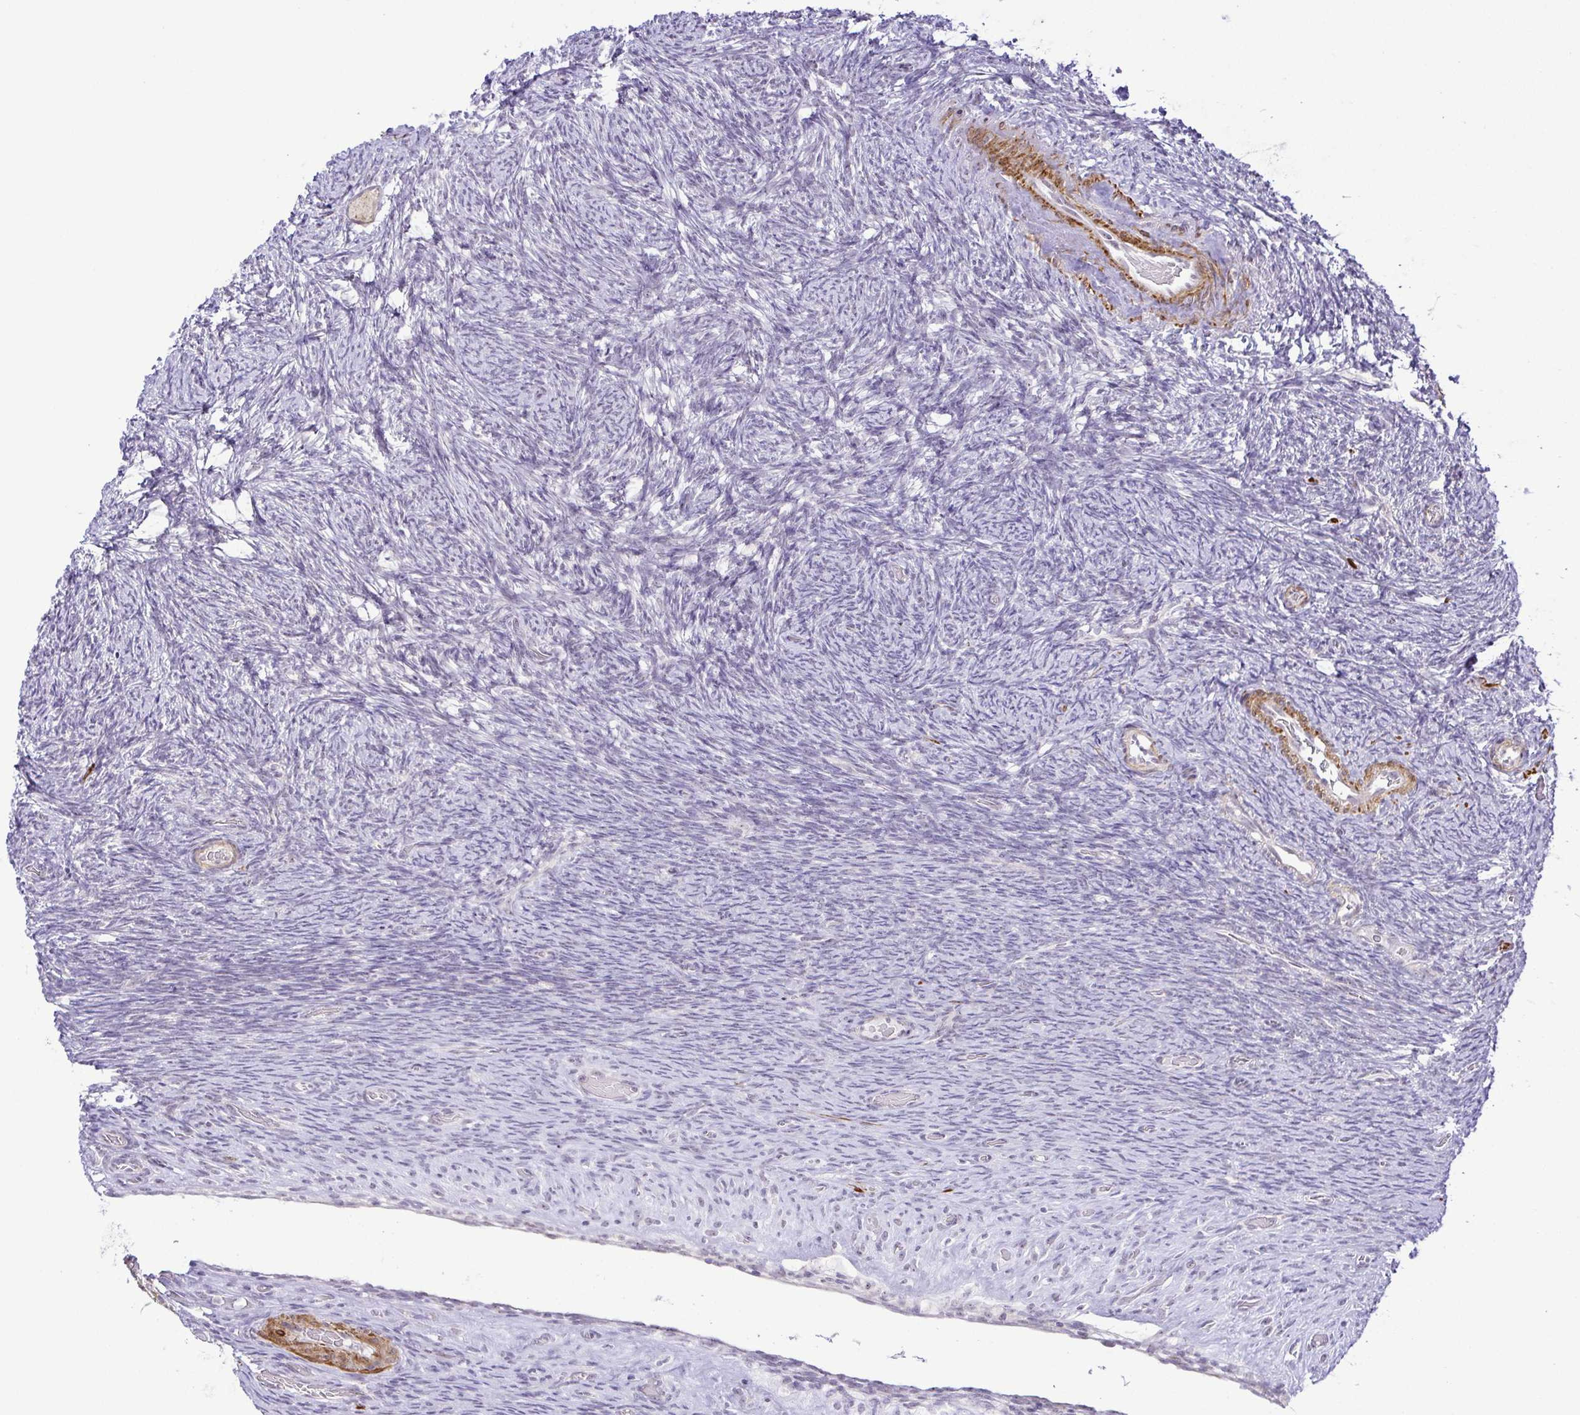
{"staining": {"intensity": "negative", "quantity": "none", "location": "none"}, "tissue": "ovary", "cell_type": "Ovarian stroma cells", "image_type": "normal", "snomed": [{"axis": "morphology", "description": "Normal tissue, NOS"}, {"axis": "topography", "description": "Ovary"}], "caption": "This is an immunohistochemistry (IHC) micrograph of benign ovary. There is no expression in ovarian stroma cells.", "gene": "RSL24D1", "patient": {"sex": "female", "age": 34}}